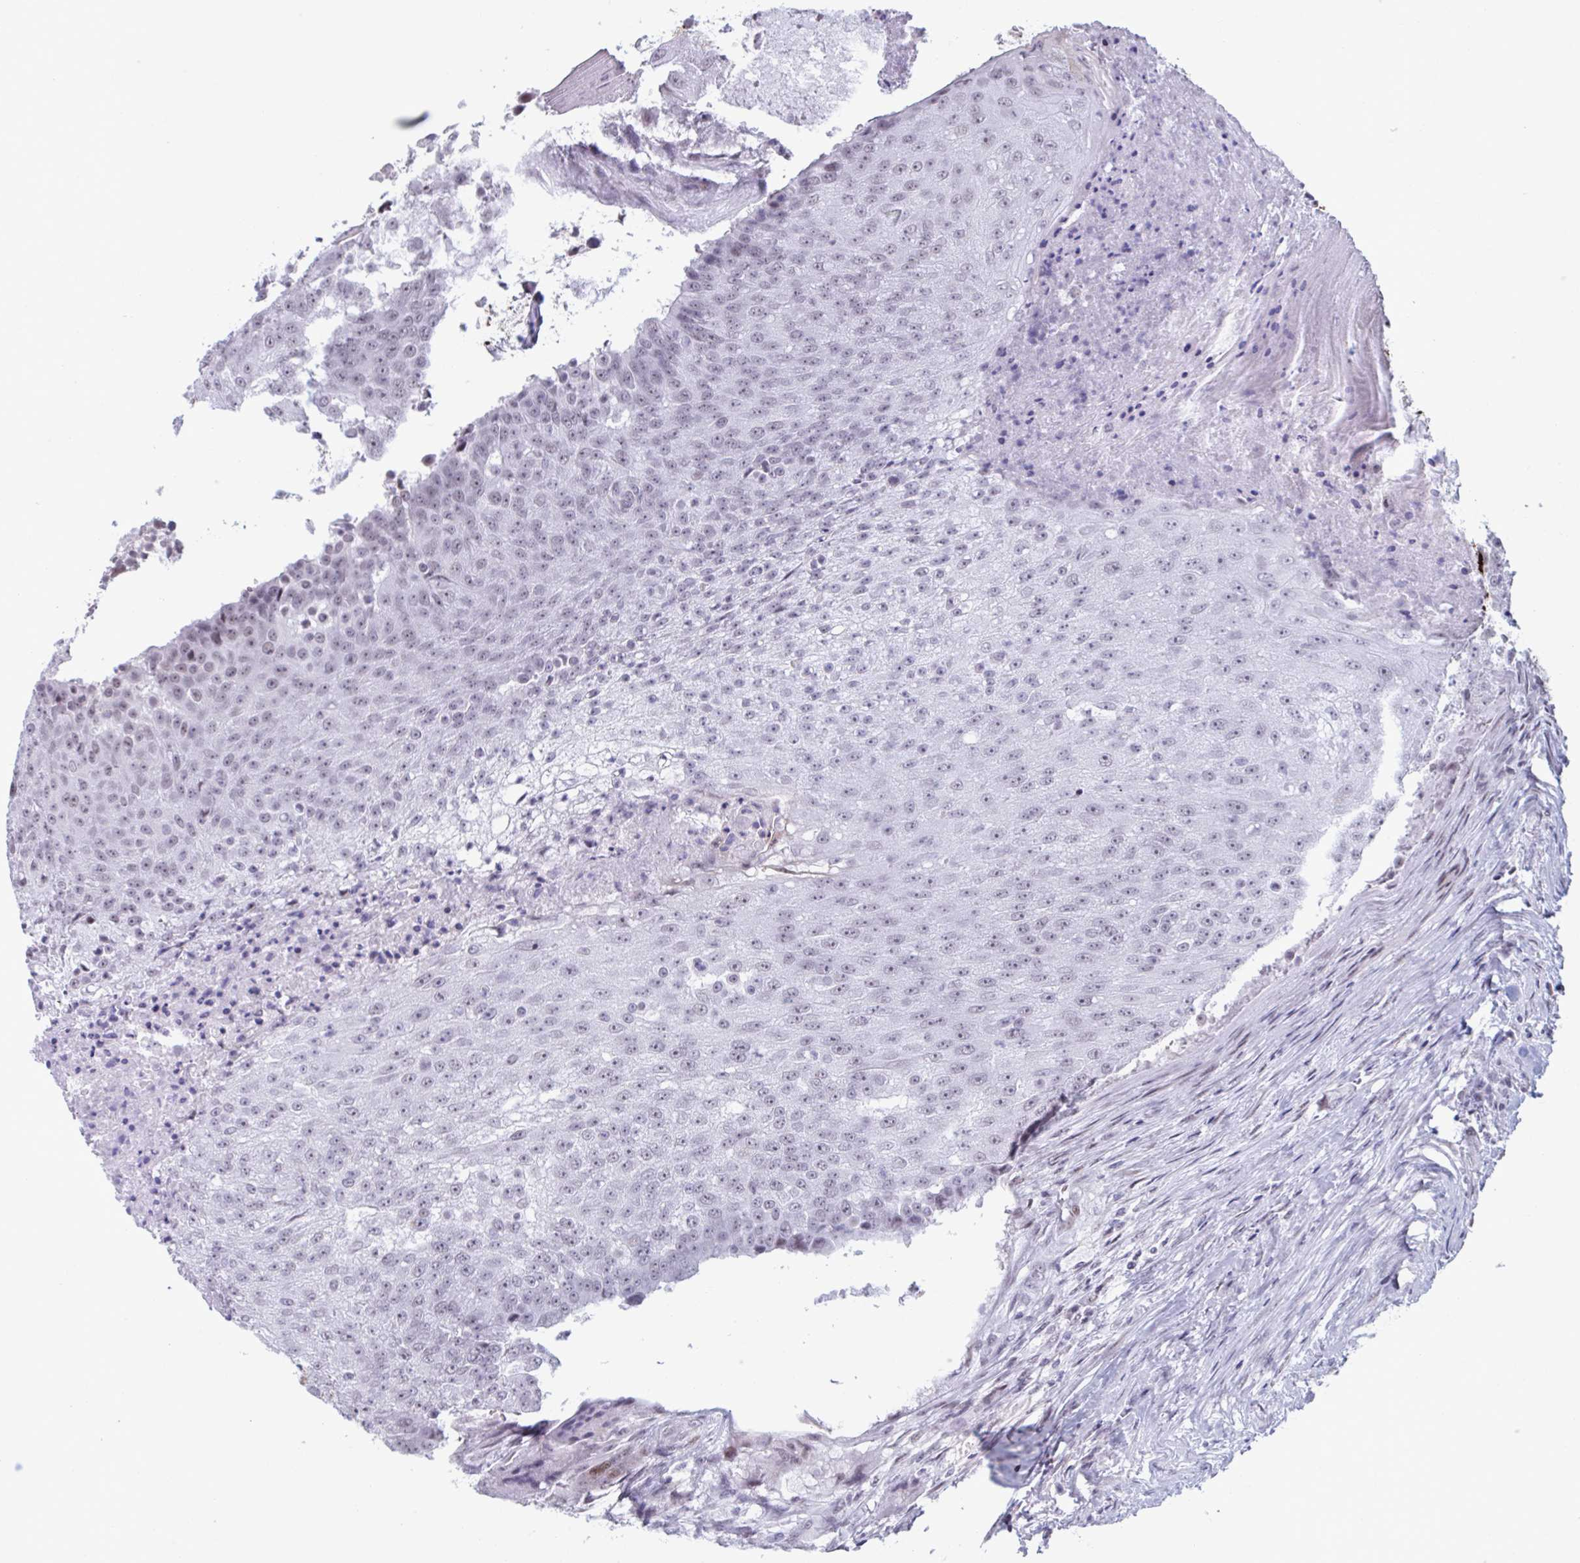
{"staining": {"intensity": "moderate", "quantity": "<25%", "location": "cytoplasmic/membranous,nuclear"}, "tissue": "urothelial cancer", "cell_type": "Tumor cells", "image_type": "cancer", "snomed": [{"axis": "morphology", "description": "Urothelial carcinoma, High grade"}, {"axis": "topography", "description": "Urinary bladder"}], "caption": "Moderate cytoplasmic/membranous and nuclear protein staining is identified in about <25% of tumor cells in urothelial carcinoma (high-grade).", "gene": "HSD17B6", "patient": {"sex": "female", "age": 63}}